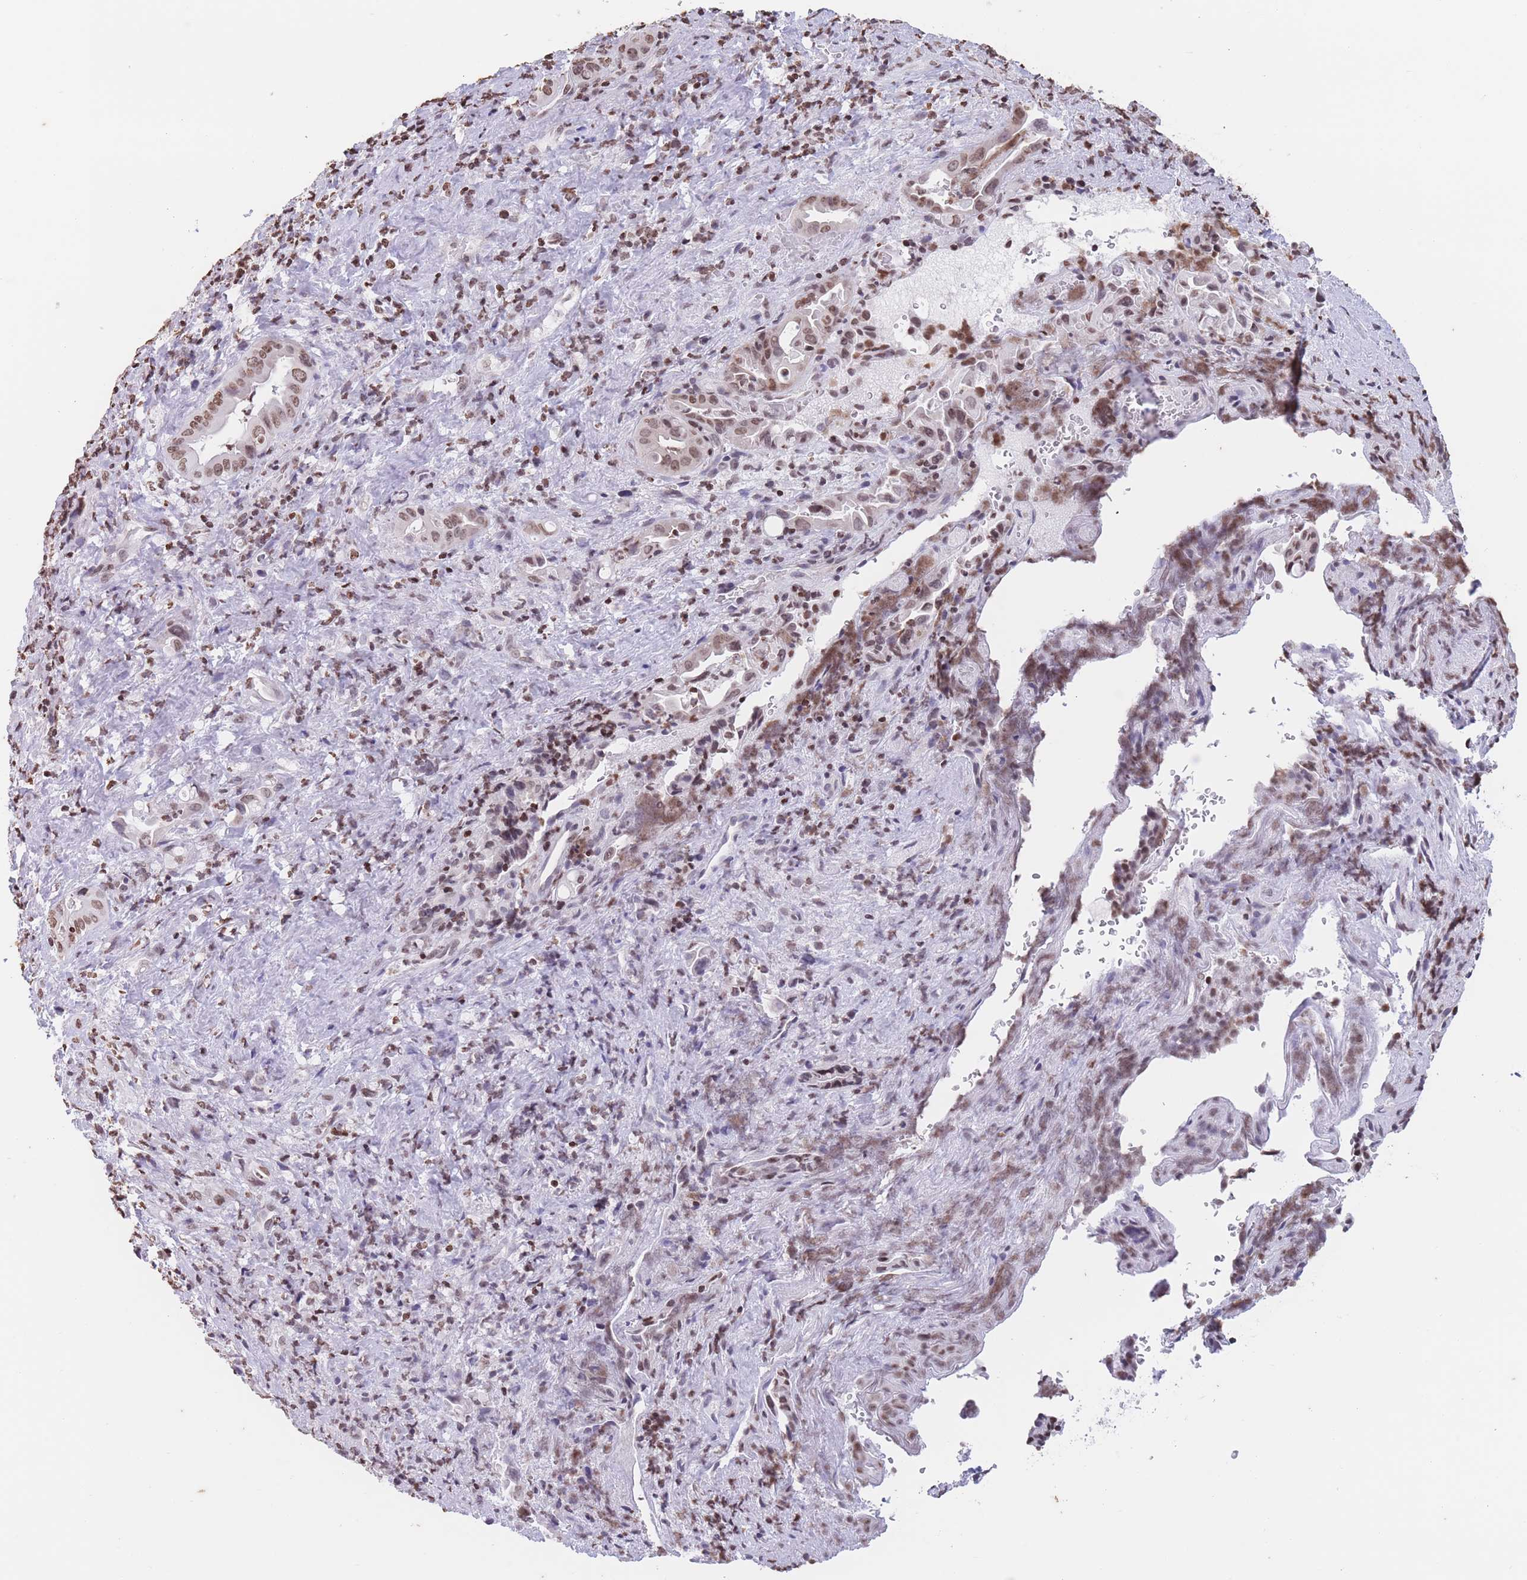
{"staining": {"intensity": "moderate", "quantity": ">75%", "location": "nuclear"}, "tissue": "liver cancer", "cell_type": "Tumor cells", "image_type": "cancer", "snomed": [{"axis": "morphology", "description": "Cholangiocarcinoma"}, {"axis": "topography", "description": "Liver"}], "caption": "Cholangiocarcinoma (liver) stained with DAB (3,3'-diaminobenzidine) immunohistochemistry exhibits medium levels of moderate nuclear expression in approximately >75% of tumor cells. Nuclei are stained in blue.", "gene": "H2BC11", "patient": {"sex": "female", "age": 68}}